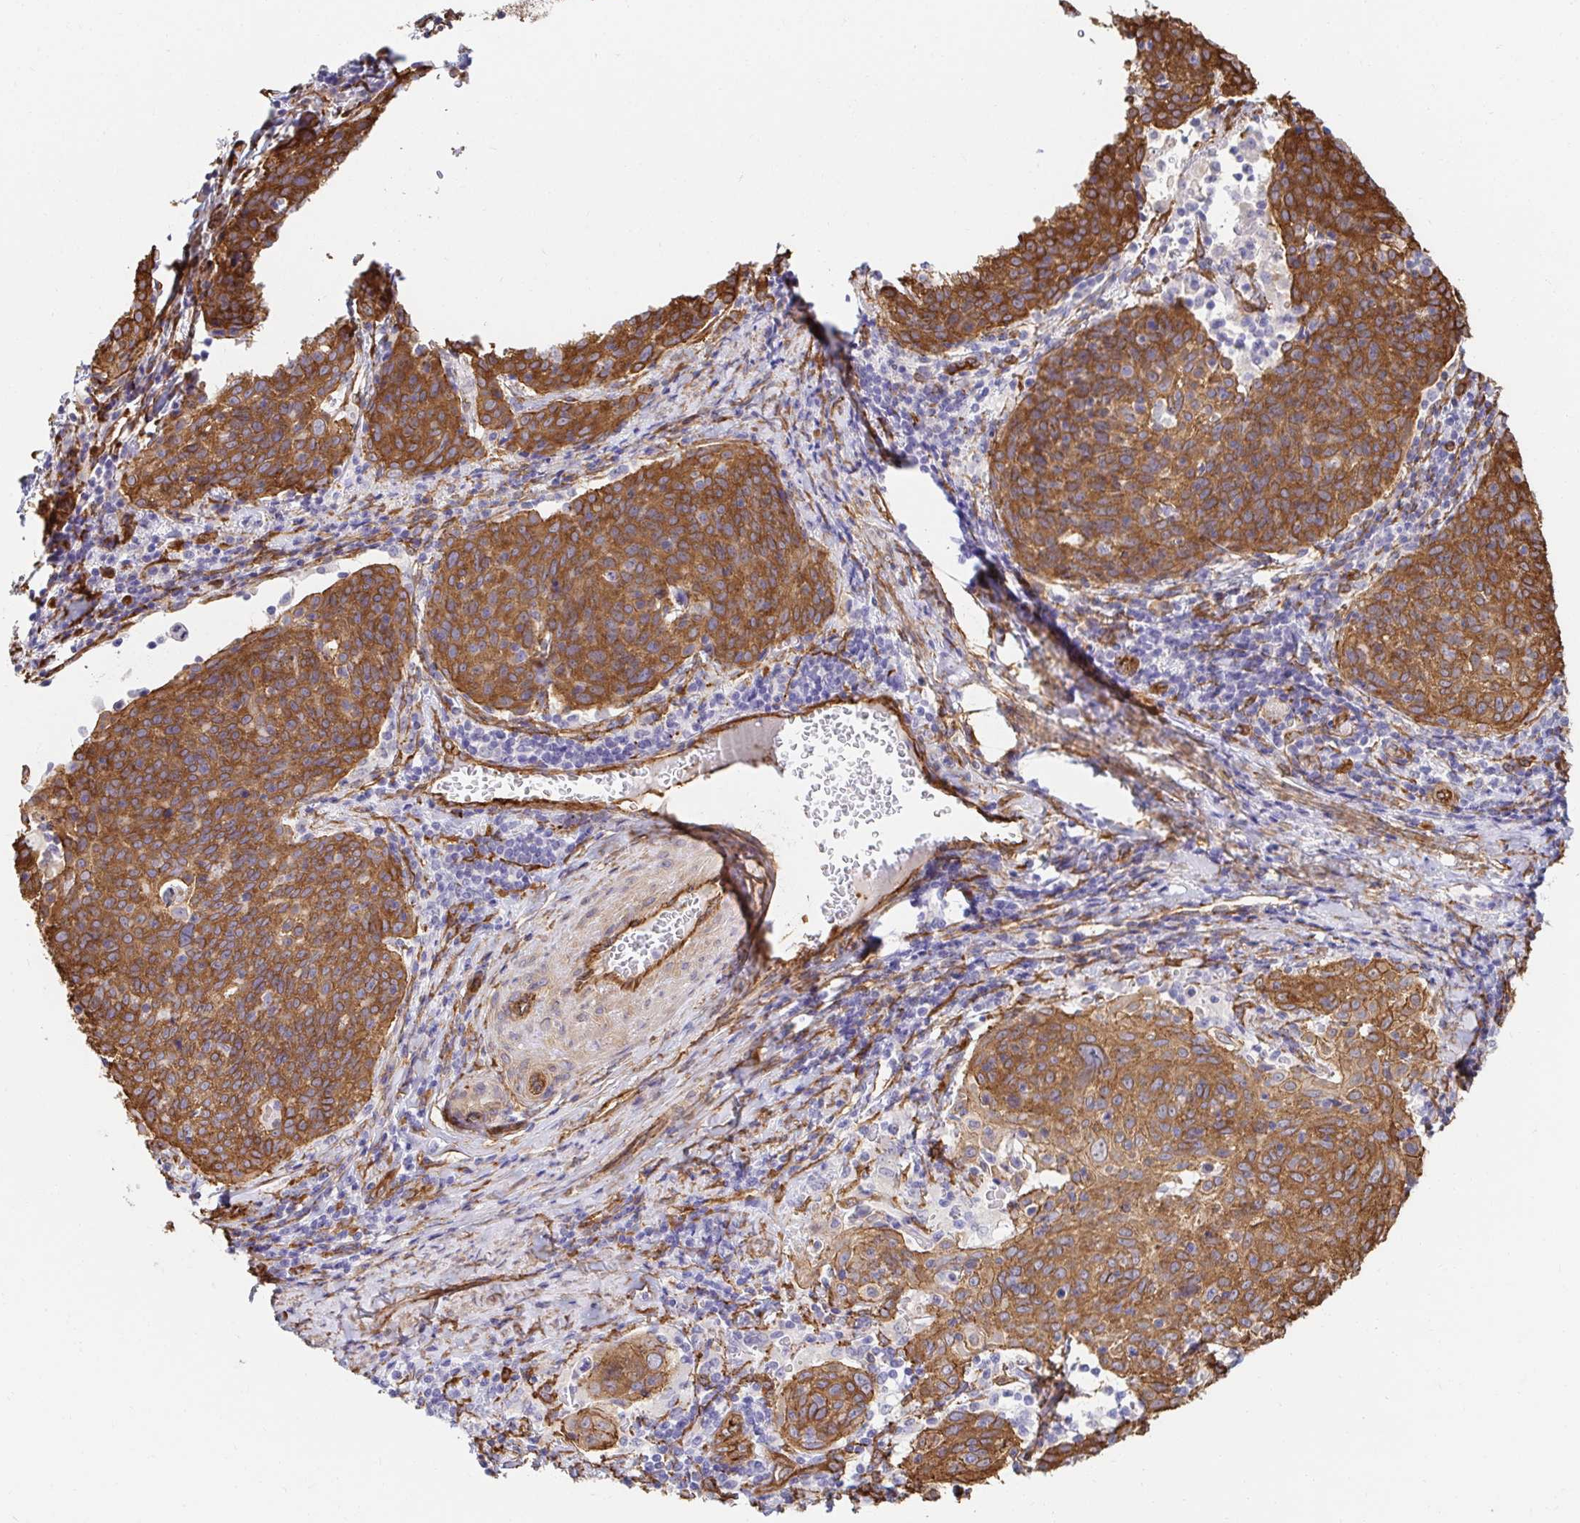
{"staining": {"intensity": "moderate", "quantity": ">75%", "location": "cytoplasmic/membranous"}, "tissue": "cervical cancer", "cell_type": "Tumor cells", "image_type": "cancer", "snomed": [{"axis": "morphology", "description": "Squamous cell carcinoma, NOS"}, {"axis": "topography", "description": "Cervix"}], "caption": "Protein staining of cervical squamous cell carcinoma tissue demonstrates moderate cytoplasmic/membranous expression in about >75% of tumor cells.", "gene": "CTTN", "patient": {"sex": "female", "age": 61}}